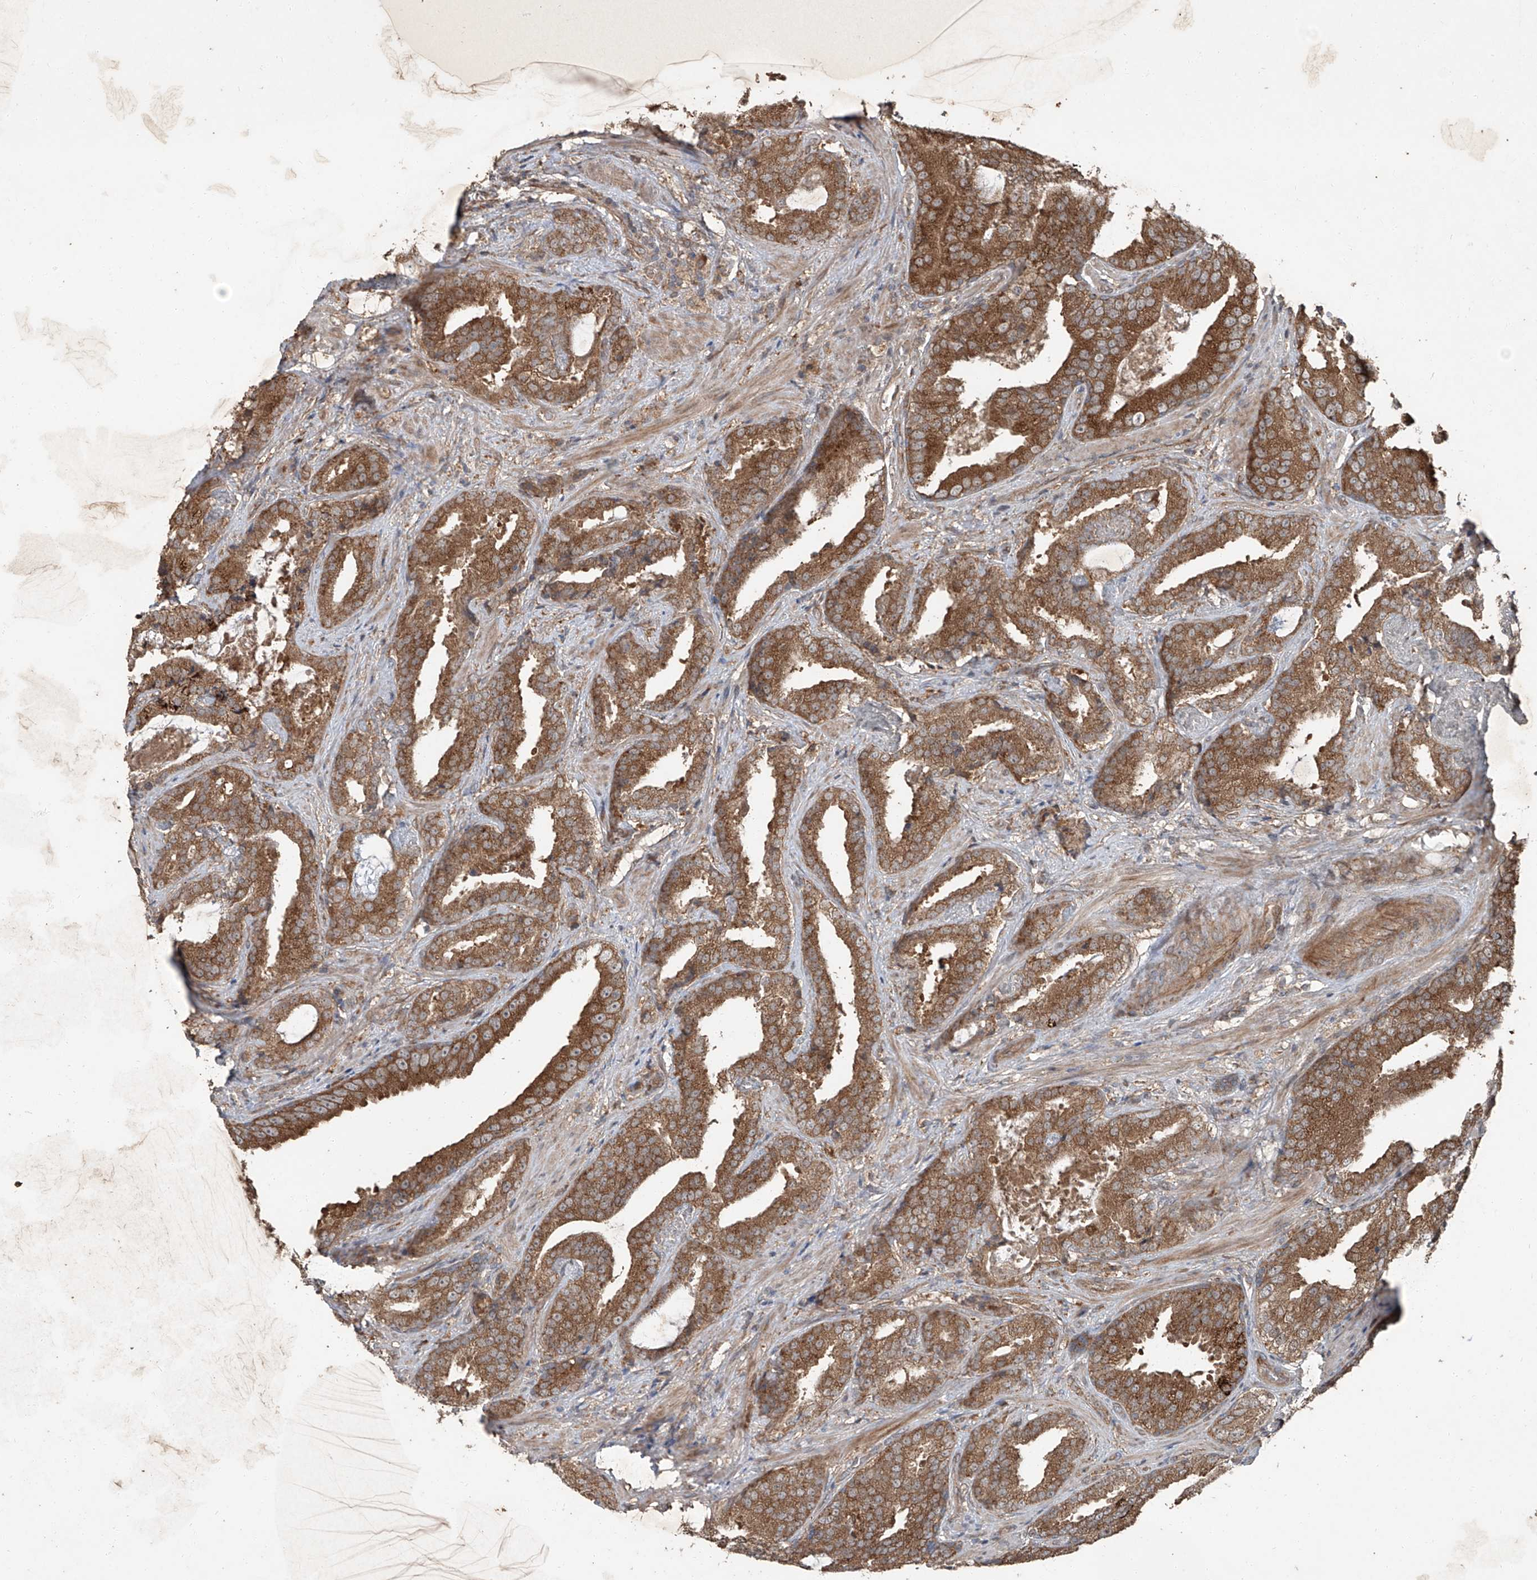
{"staining": {"intensity": "moderate", "quantity": ">75%", "location": "cytoplasmic/membranous"}, "tissue": "prostate cancer", "cell_type": "Tumor cells", "image_type": "cancer", "snomed": [{"axis": "morphology", "description": "Adenocarcinoma, Low grade"}, {"axis": "topography", "description": "Prostate"}], "caption": "Human prostate low-grade adenocarcinoma stained for a protein (brown) reveals moderate cytoplasmic/membranous positive positivity in about >75% of tumor cells.", "gene": "CCN1", "patient": {"sex": "male", "age": 67}}